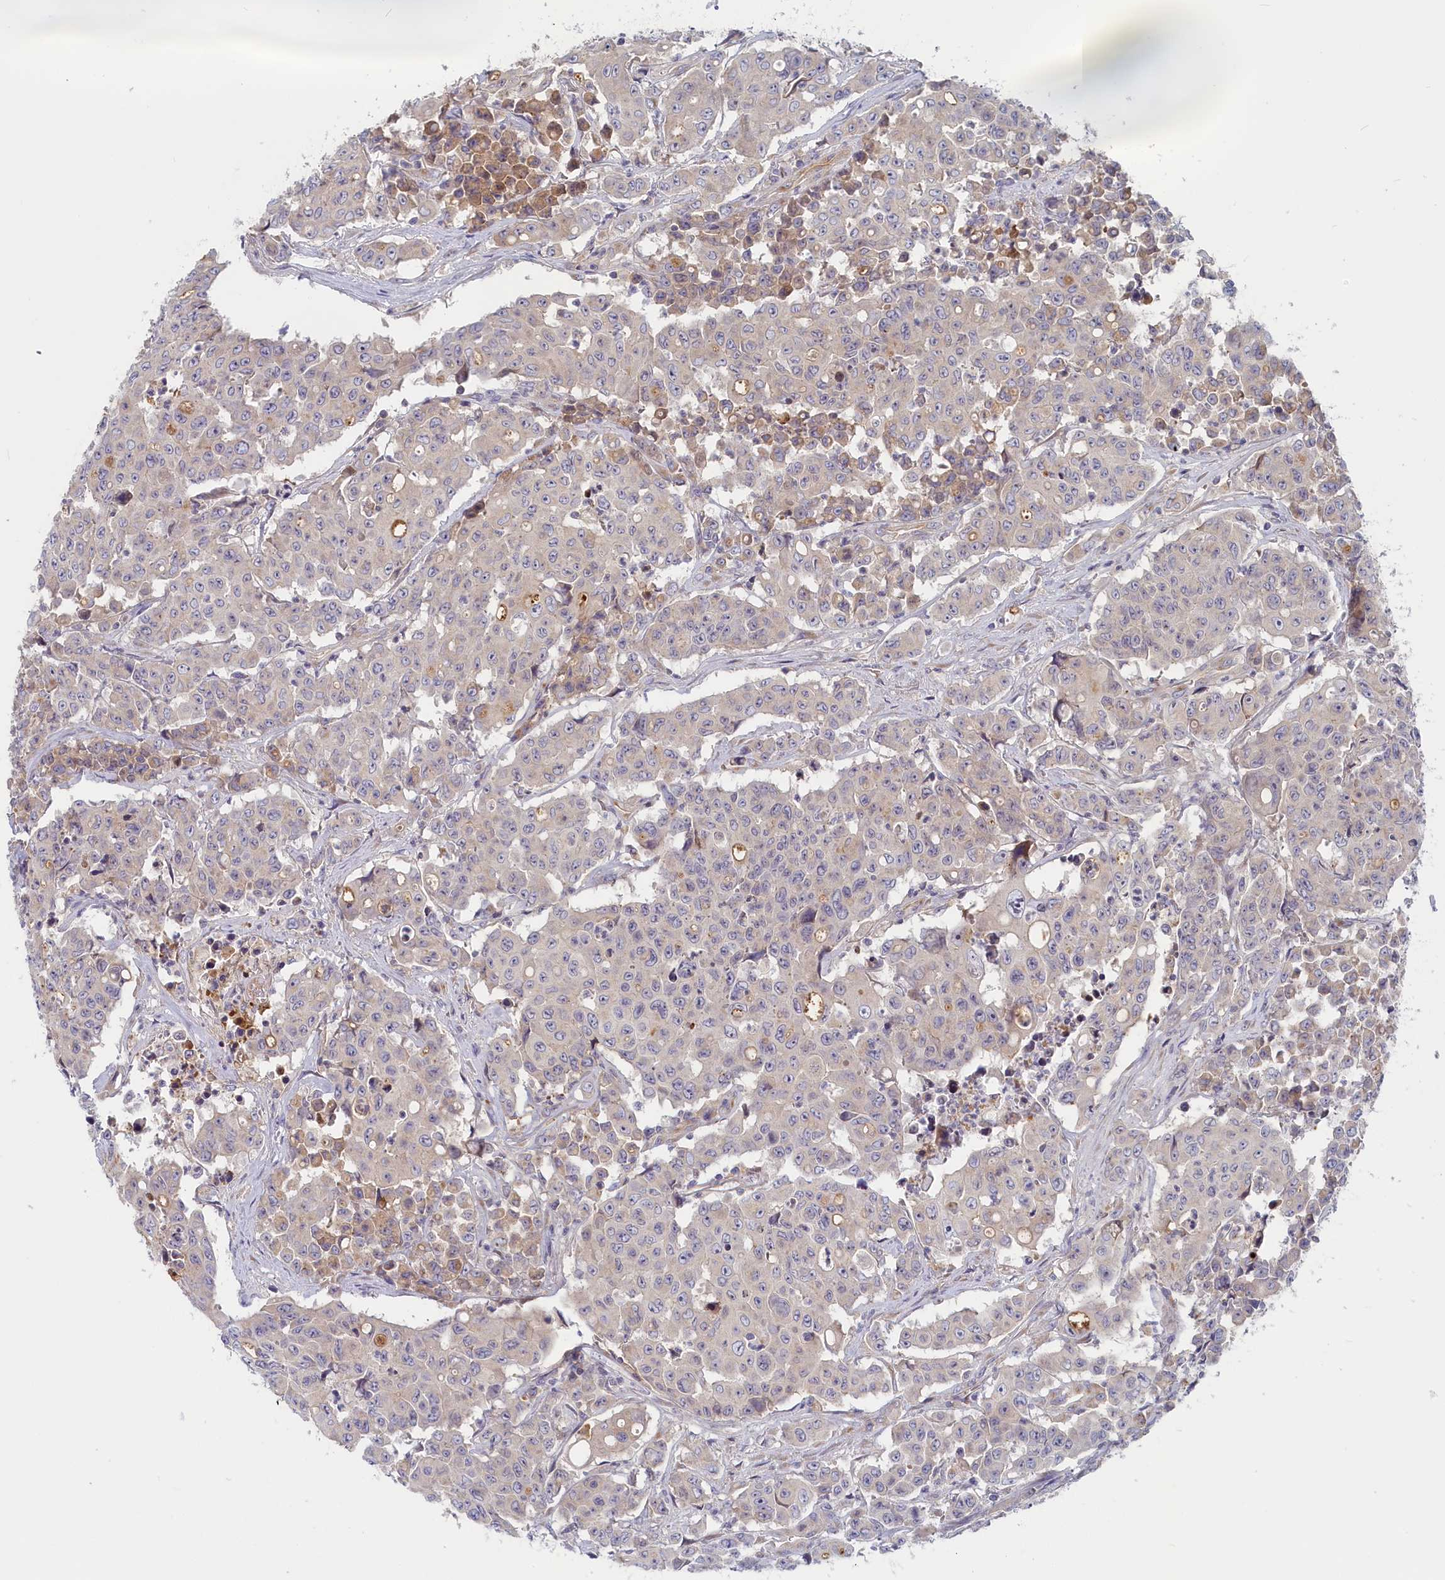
{"staining": {"intensity": "negative", "quantity": "none", "location": "none"}, "tissue": "colorectal cancer", "cell_type": "Tumor cells", "image_type": "cancer", "snomed": [{"axis": "morphology", "description": "Adenocarcinoma, NOS"}, {"axis": "topography", "description": "Colon"}], "caption": "IHC of colorectal cancer reveals no expression in tumor cells.", "gene": "STX16", "patient": {"sex": "male", "age": 51}}